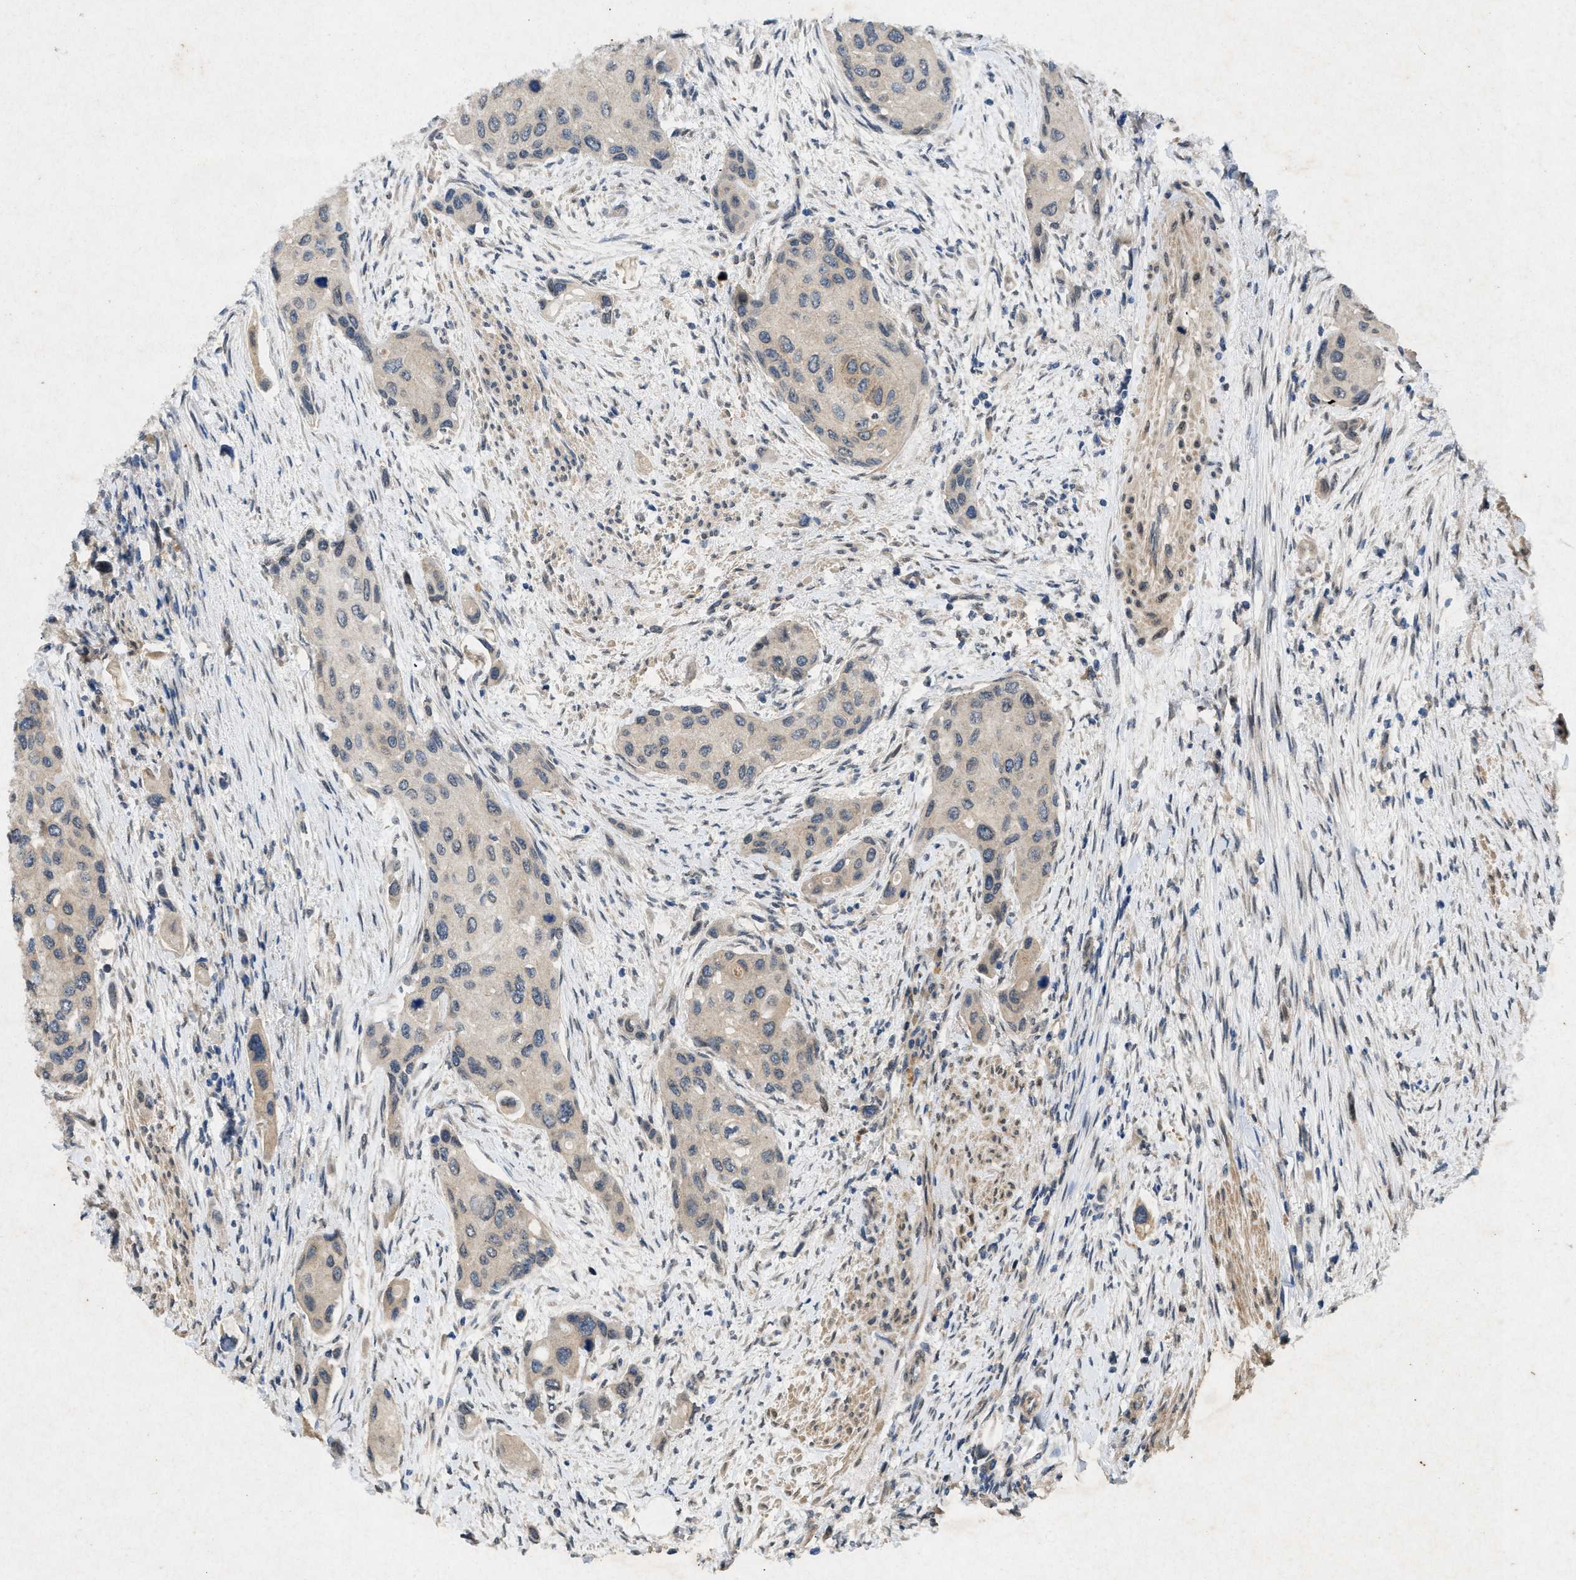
{"staining": {"intensity": "weak", "quantity": "25%-75%", "location": "cytoplasmic/membranous"}, "tissue": "urothelial cancer", "cell_type": "Tumor cells", "image_type": "cancer", "snomed": [{"axis": "morphology", "description": "Urothelial carcinoma, High grade"}, {"axis": "topography", "description": "Urinary bladder"}], "caption": "This histopathology image reveals immunohistochemistry staining of human urothelial cancer, with low weak cytoplasmic/membranous expression in about 25%-75% of tumor cells.", "gene": "PRKG2", "patient": {"sex": "female", "age": 56}}